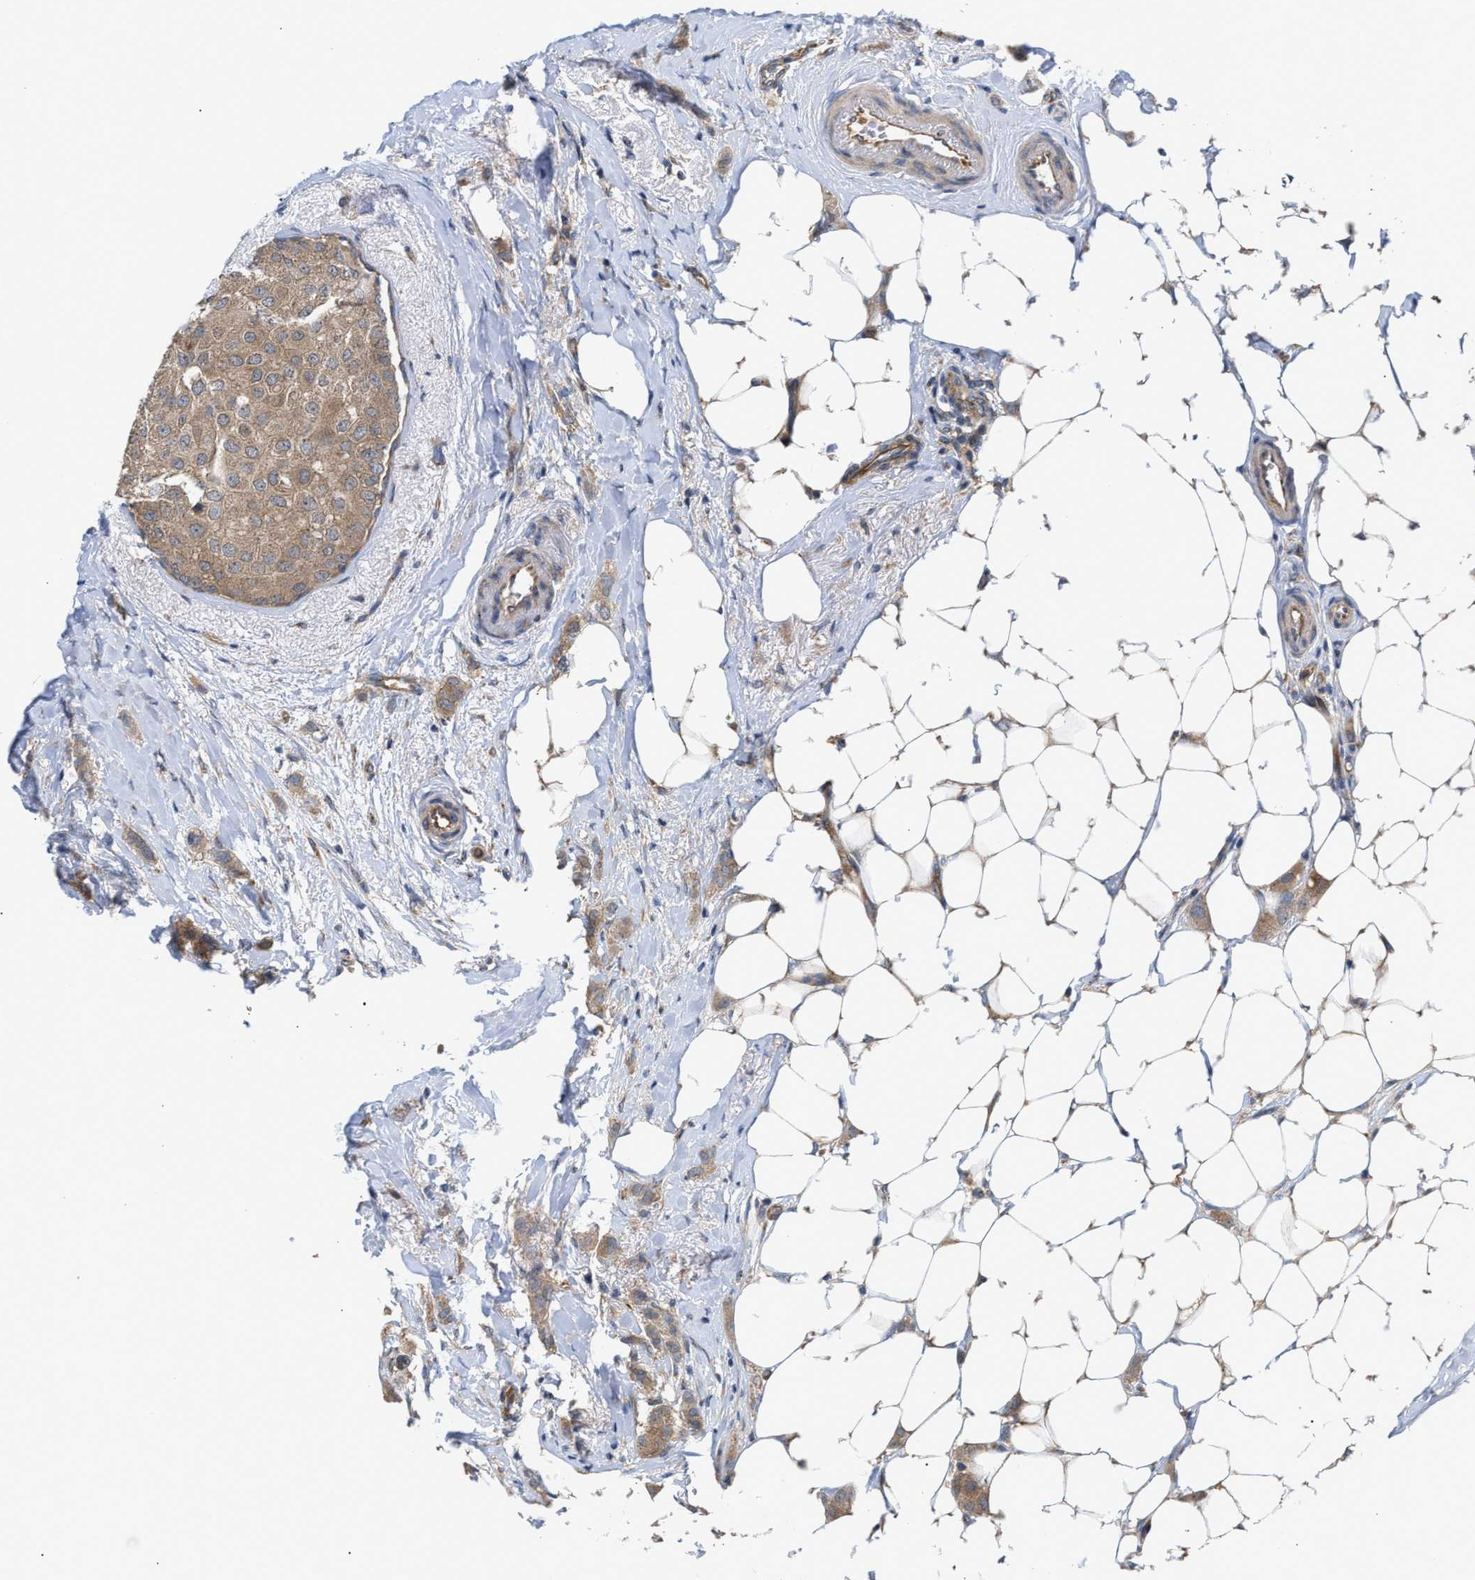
{"staining": {"intensity": "moderate", "quantity": ">75%", "location": "cytoplasmic/membranous"}, "tissue": "breast cancer", "cell_type": "Tumor cells", "image_type": "cancer", "snomed": [{"axis": "morphology", "description": "Lobular carcinoma"}, {"axis": "topography", "description": "Breast"}], "caption": "Immunohistochemistry (IHC) (DAB) staining of breast cancer displays moderate cytoplasmic/membranous protein expression in approximately >75% of tumor cells.", "gene": "LAPTM4B", "patient": {"sex": "female", "age": 55}}